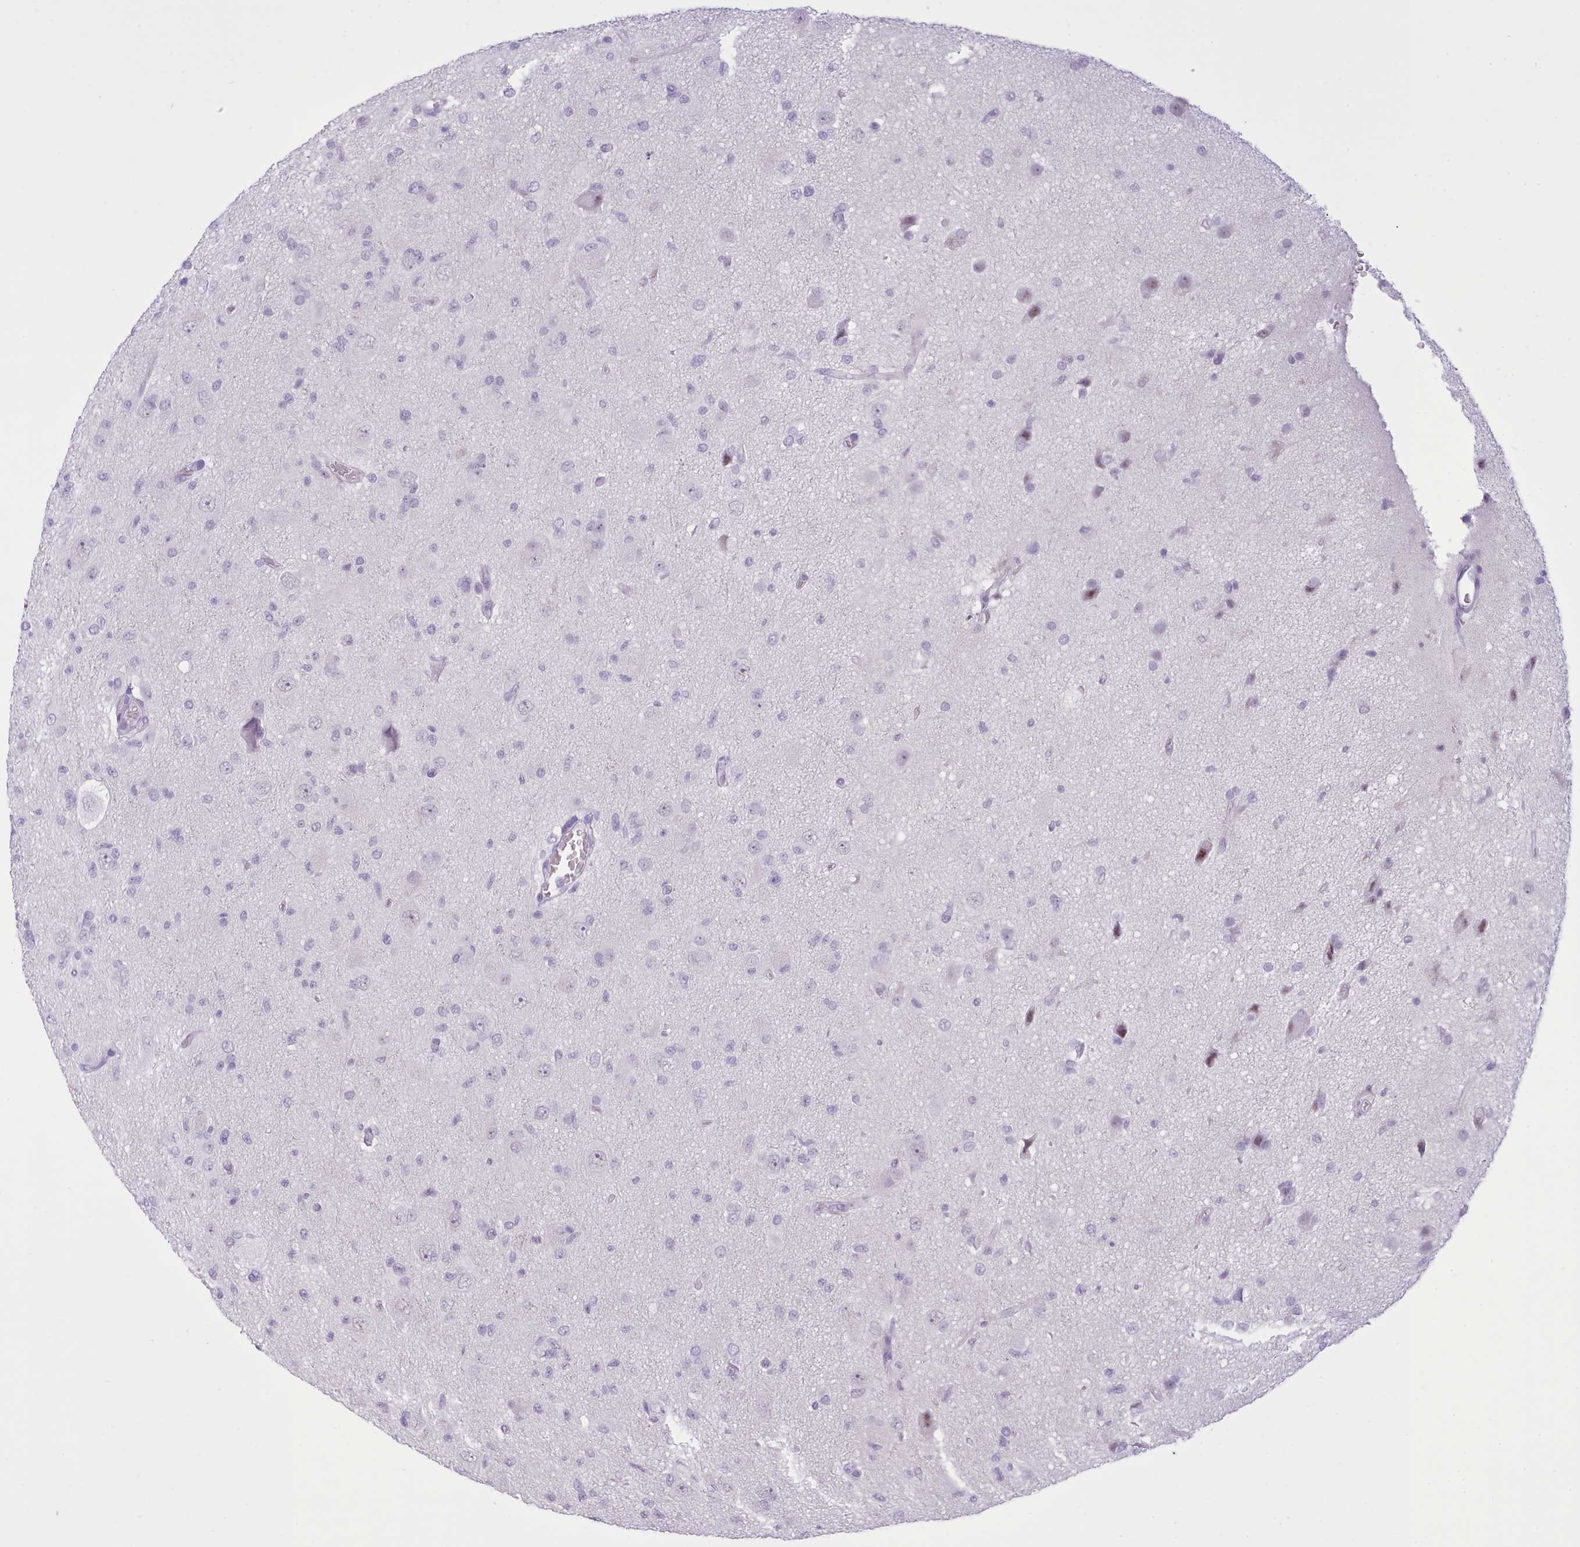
{"staining": {"intensity": "negative", "quantity": "none", "location": "none"}, "tissue": "glioma", "cell_type": "Tumor cells", "image_type": "cancer", "snomed": [{"axis": "morphology", "description": "Glioma, malignant, High grade"}, {"axis": "topography", "description": "Brain"}], "caption": "The immunohistochemistry micrograph has no significant positivity in tumor cells of high-grade glioma (malignant) tissue.", "gene": "FBXO48", "patient": {"sex": "female", "age": 57}}